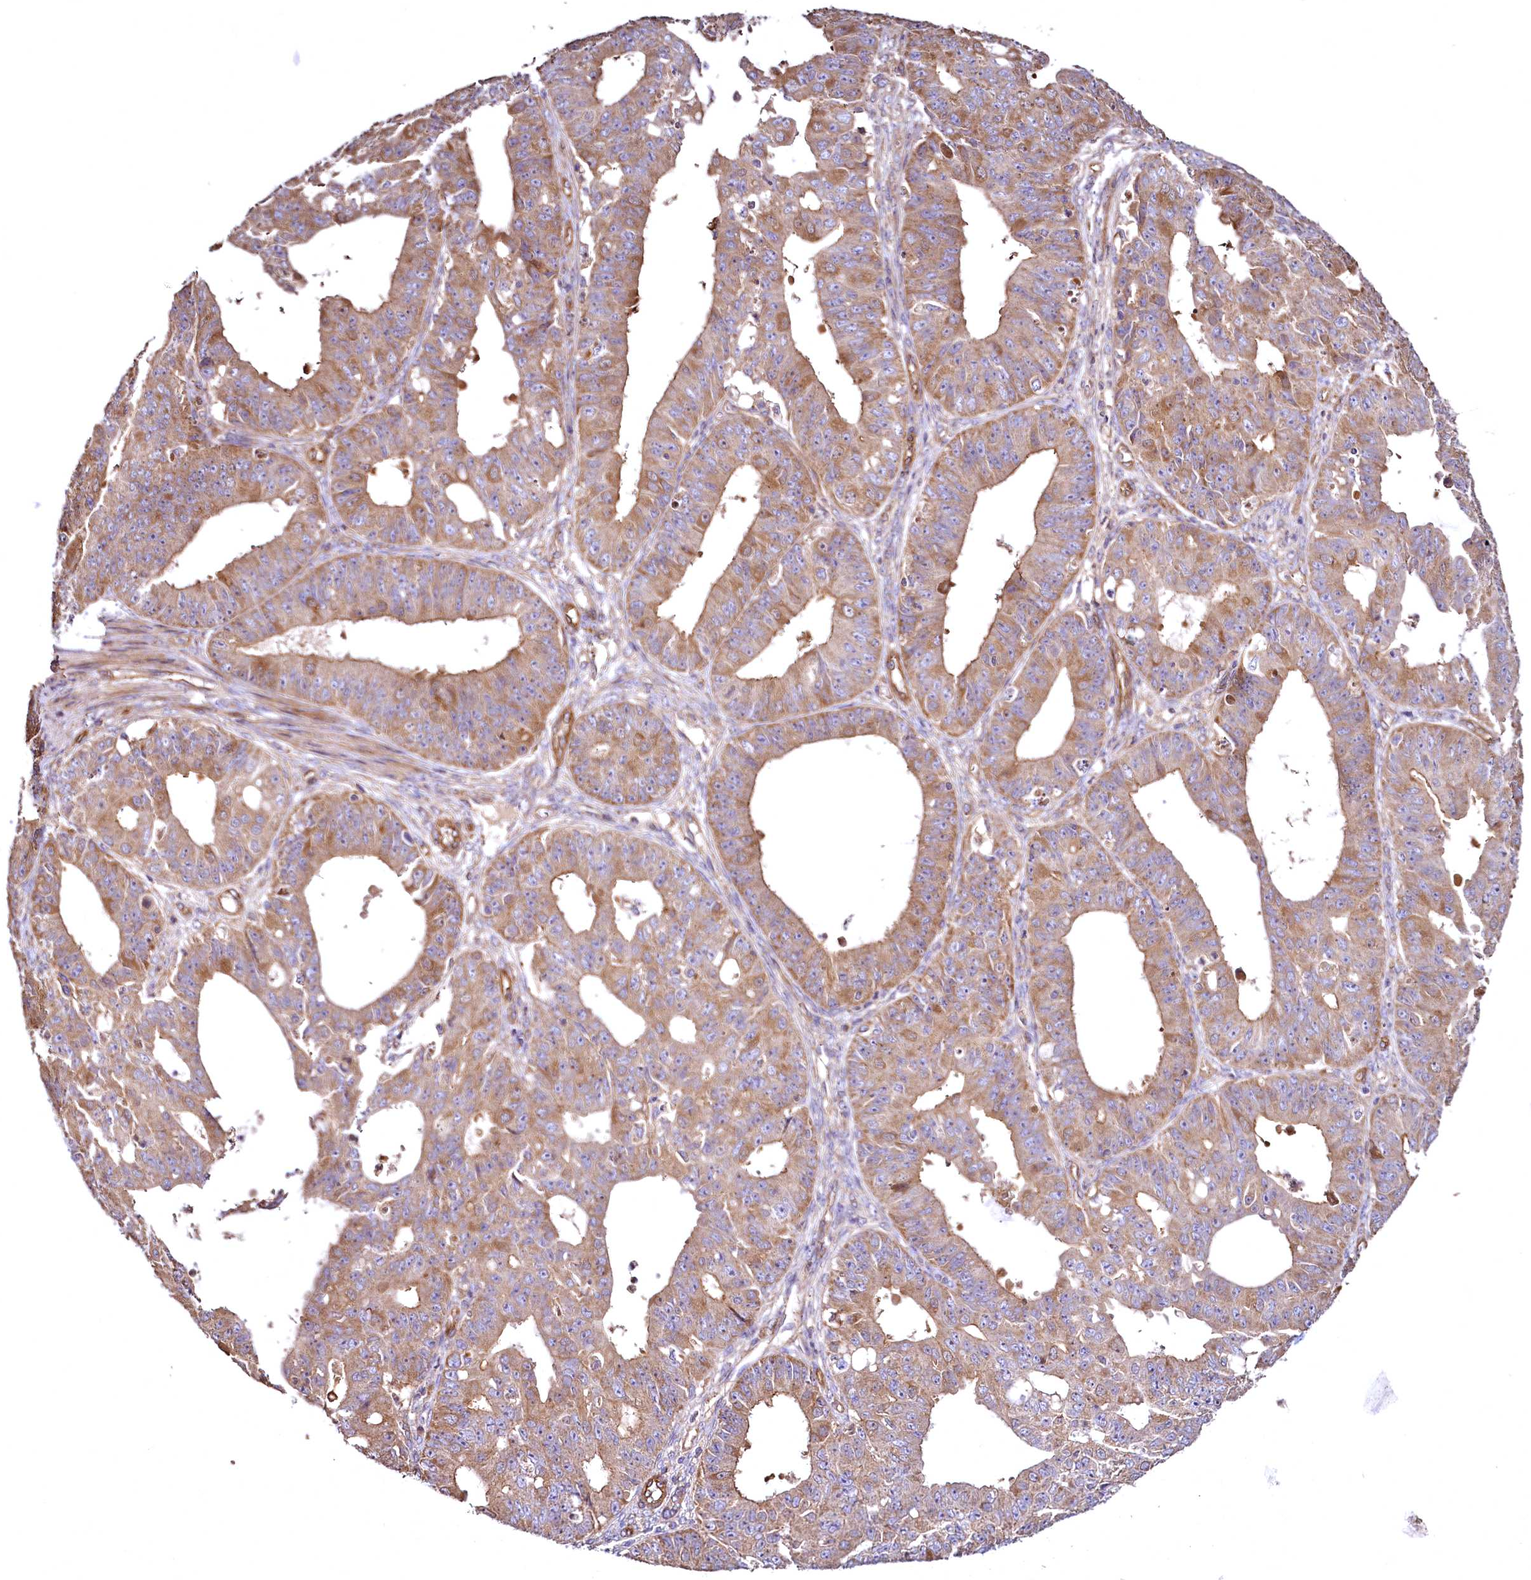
{"staining": {"intensity": "moderate", "quantity": ">75%", "location": "cytoplasmic/membranous"}, "tissue": "ovarian cancer", "cell_type": "Tumor cells", "image_type": "cancer", "snomed": [{"axis": "morphology", "description": "Carcinoma, endometroid"}, {"axis": "topography", "description": "Appendix"}, {"axis": "topography", "description": "Ovary"}], "caption": "IHC micrograph of endometroid carcinoma (ovarian) stained for a protein (brown), which shows medium levels of moderate cytoplasmic/membranous staining in approximately >75% of tumor cells.", "gene": "TBCEL", "patient": {"sex": "female", "age": 42}}